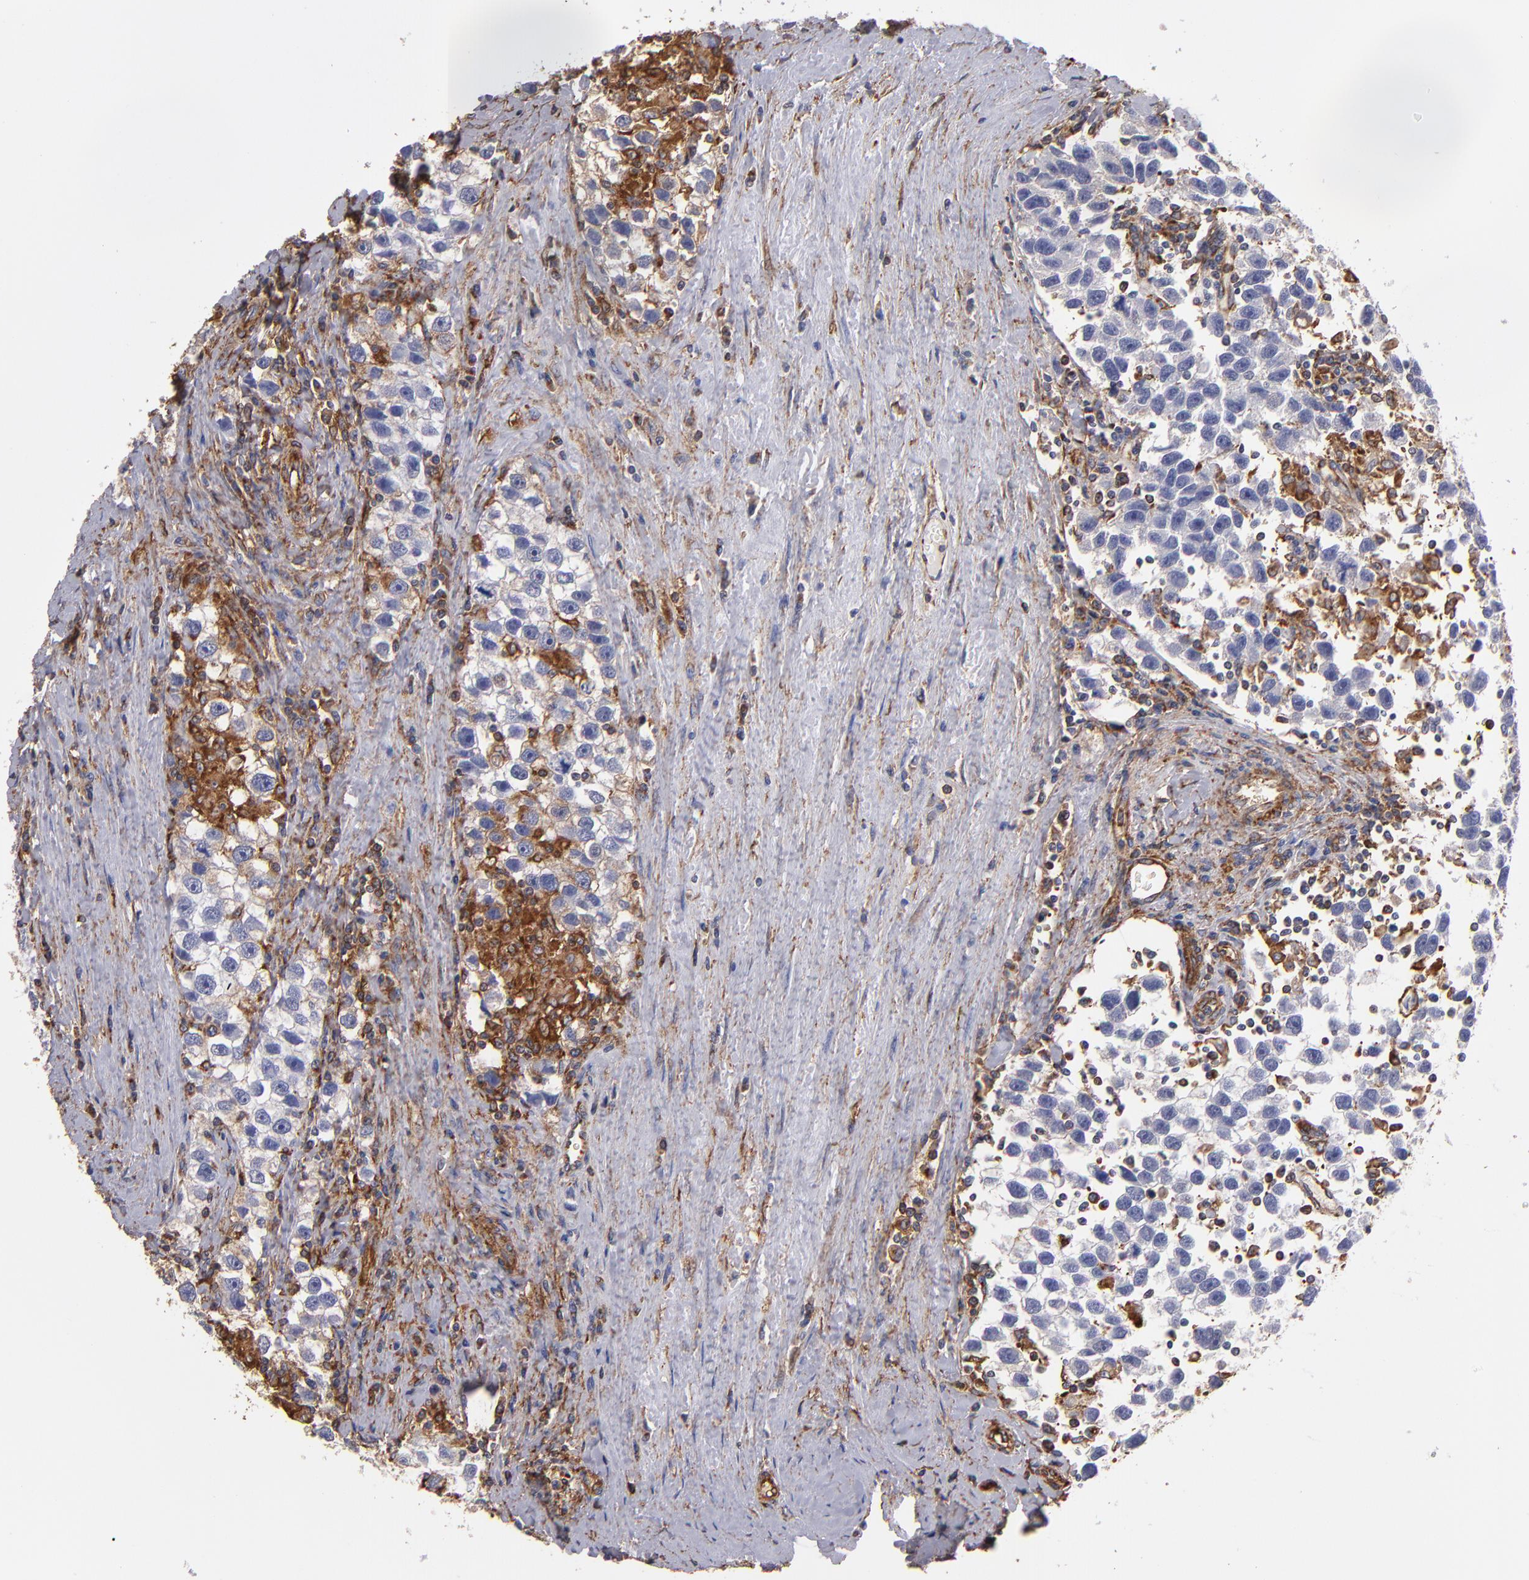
{"staining": {"intensity": "negative", "quantity": "none", "location": "none"}, "tissue": "testis cancer", "cell_type": "Tumor cells", "image_type": "cancer", "snomed": [{"axis": "morphology", "description": "Seminoma, NOS"}, {"axis": "topography", "description": "Testis"}], "caption": "Immunohistochemical staining of human testis seminoma shows no significant expression in tumor cells. (Immunohistochemistry, brightfield microscopy, high magnification).", "gene": "MVP", "patient": {"sex": "male", "age": 43}}